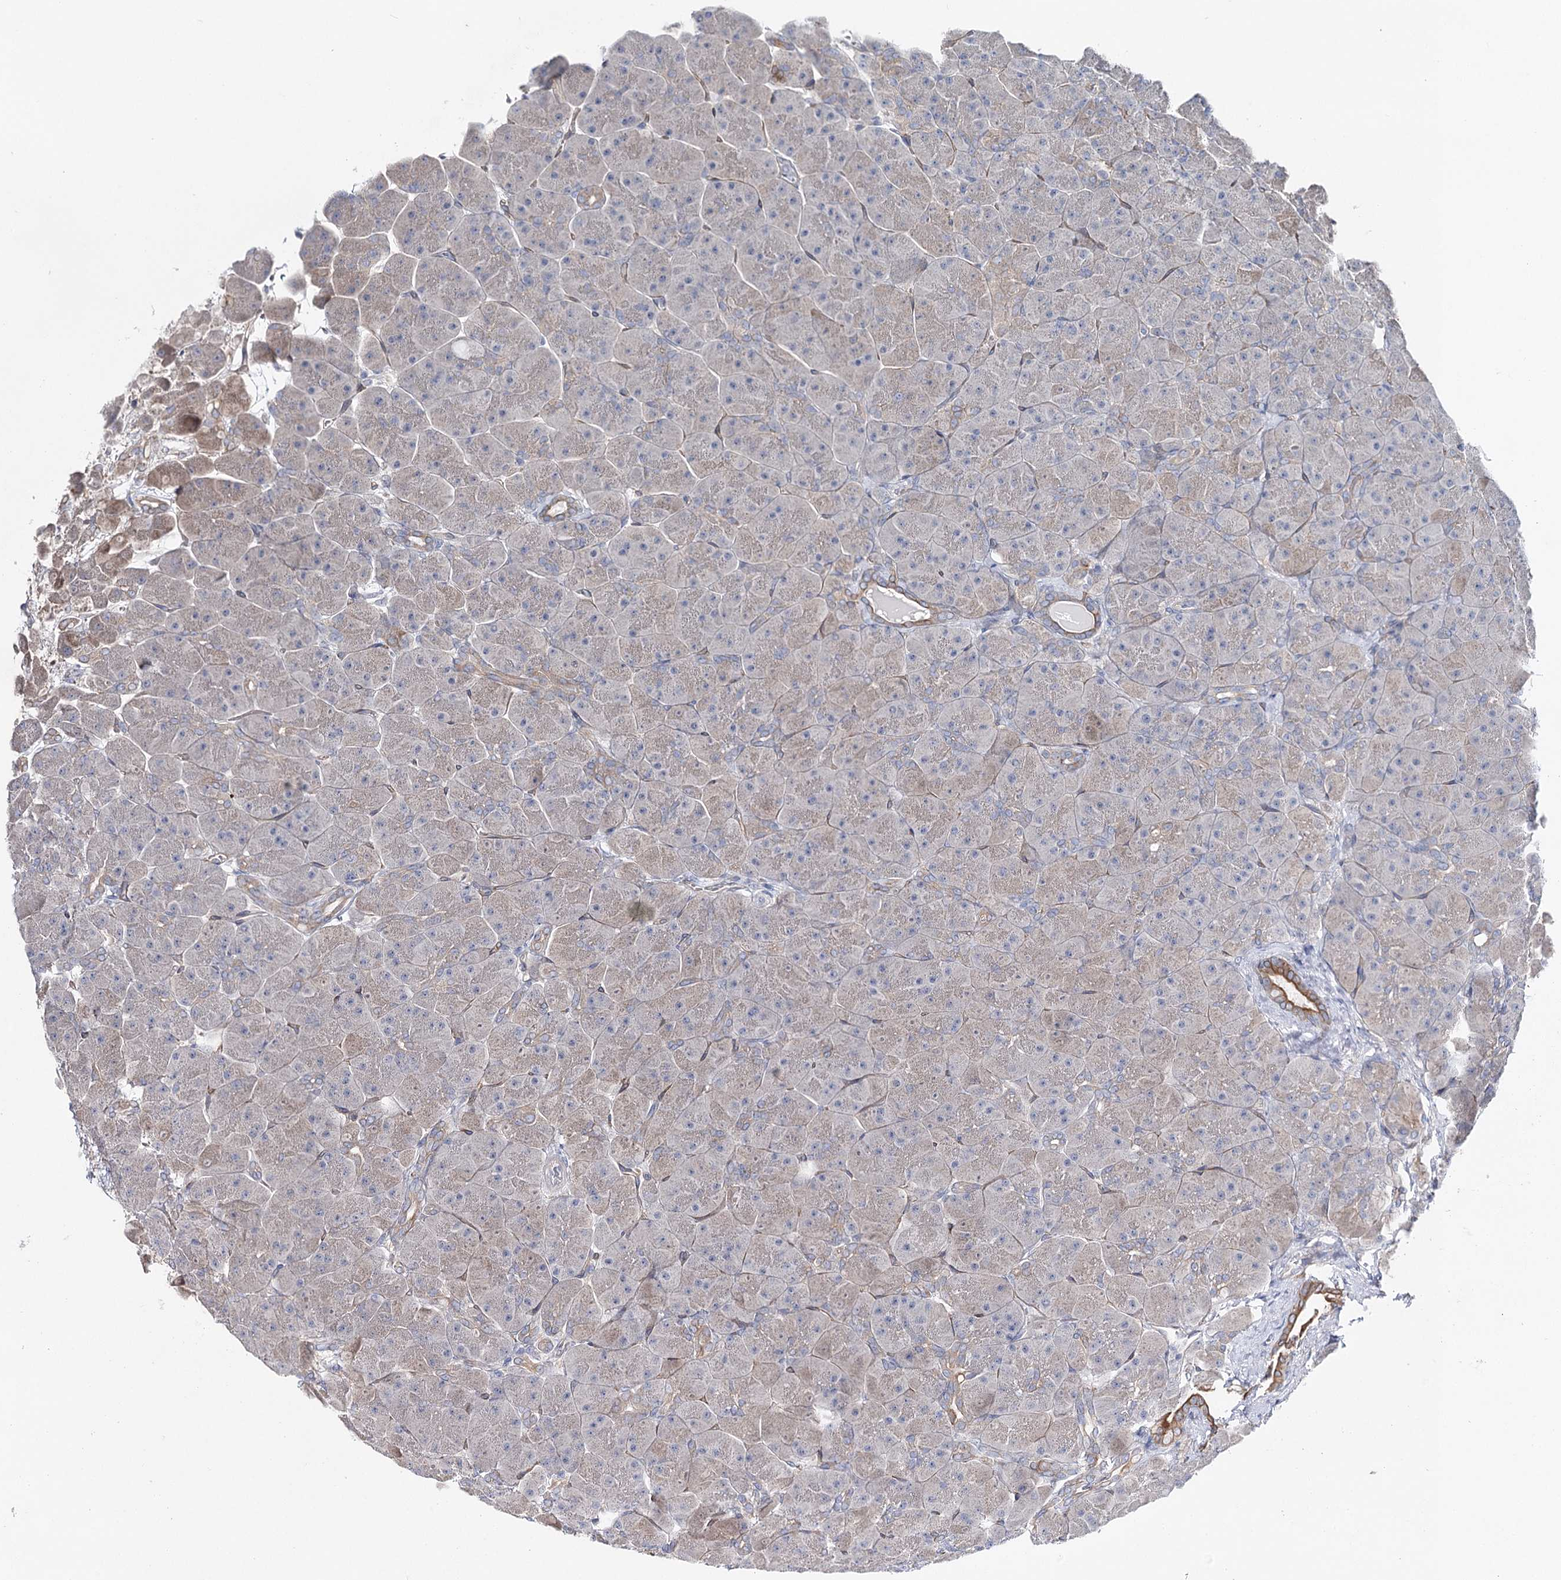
{"staining": {"intensity": "moderate", "quantity": "<25%", "location": "cytoplasmic/membranous"}, "tissue": "pancreas", "cell_type": "Exocrine glandular cells", "image_type": "normal", "snomed": [{"axis": "morphology", "description": "Normal tissue, NOS"}, {"axis": "topography", "description": "Pancreas"}], "caption": "This is a photomicrograph of immunohistochemistry (IHC) staining of unremarkable pancreas, which shows moderate expression in the cytoplasmic/membranous of exocrine glandular cells.", "gene": "LRRC14B", "patient": {"sex": "male", "age": 66}}